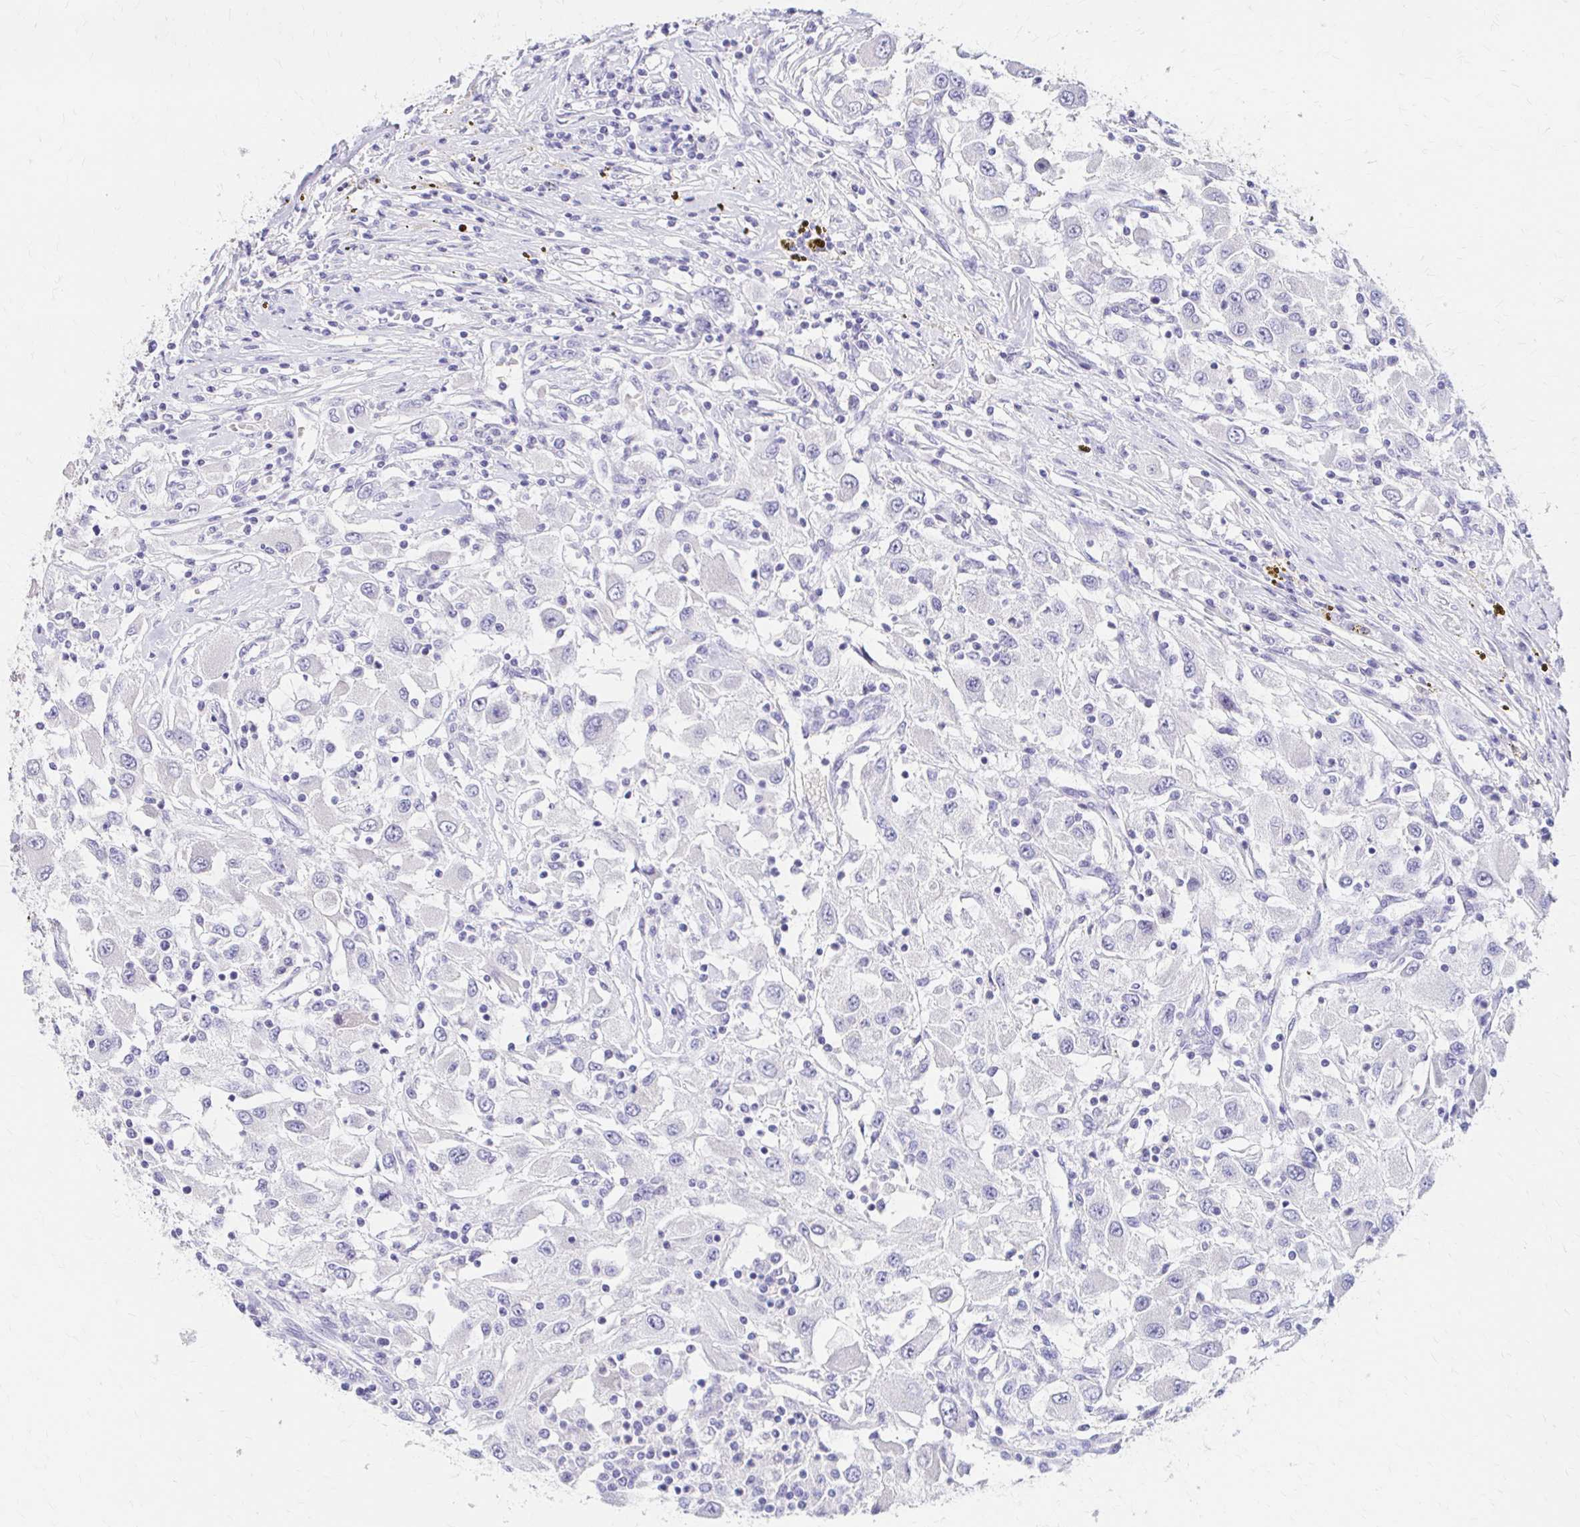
{"staining": {"intensity": "negative", "quantity": "none", "location": "none"}, "tissue": "renal cancer", "cell_type": "Tumor cells", "image_type": "cancer", "snomed": [{"axis": "morphology", "description": "Adenocarcinoma, NOS"}, {"axis": "topography", "description": "Kidney"}], "caption": "Micrograph shows no protein expression in tumor cells of renal cancer (adenocarcinoma) tissue. The staining is performed using DAB brown chromogen with nuclei counter-stained in using hematoxylin.", "gene": "AZGP1", "patient": {"sex": "female", "age": 67}}